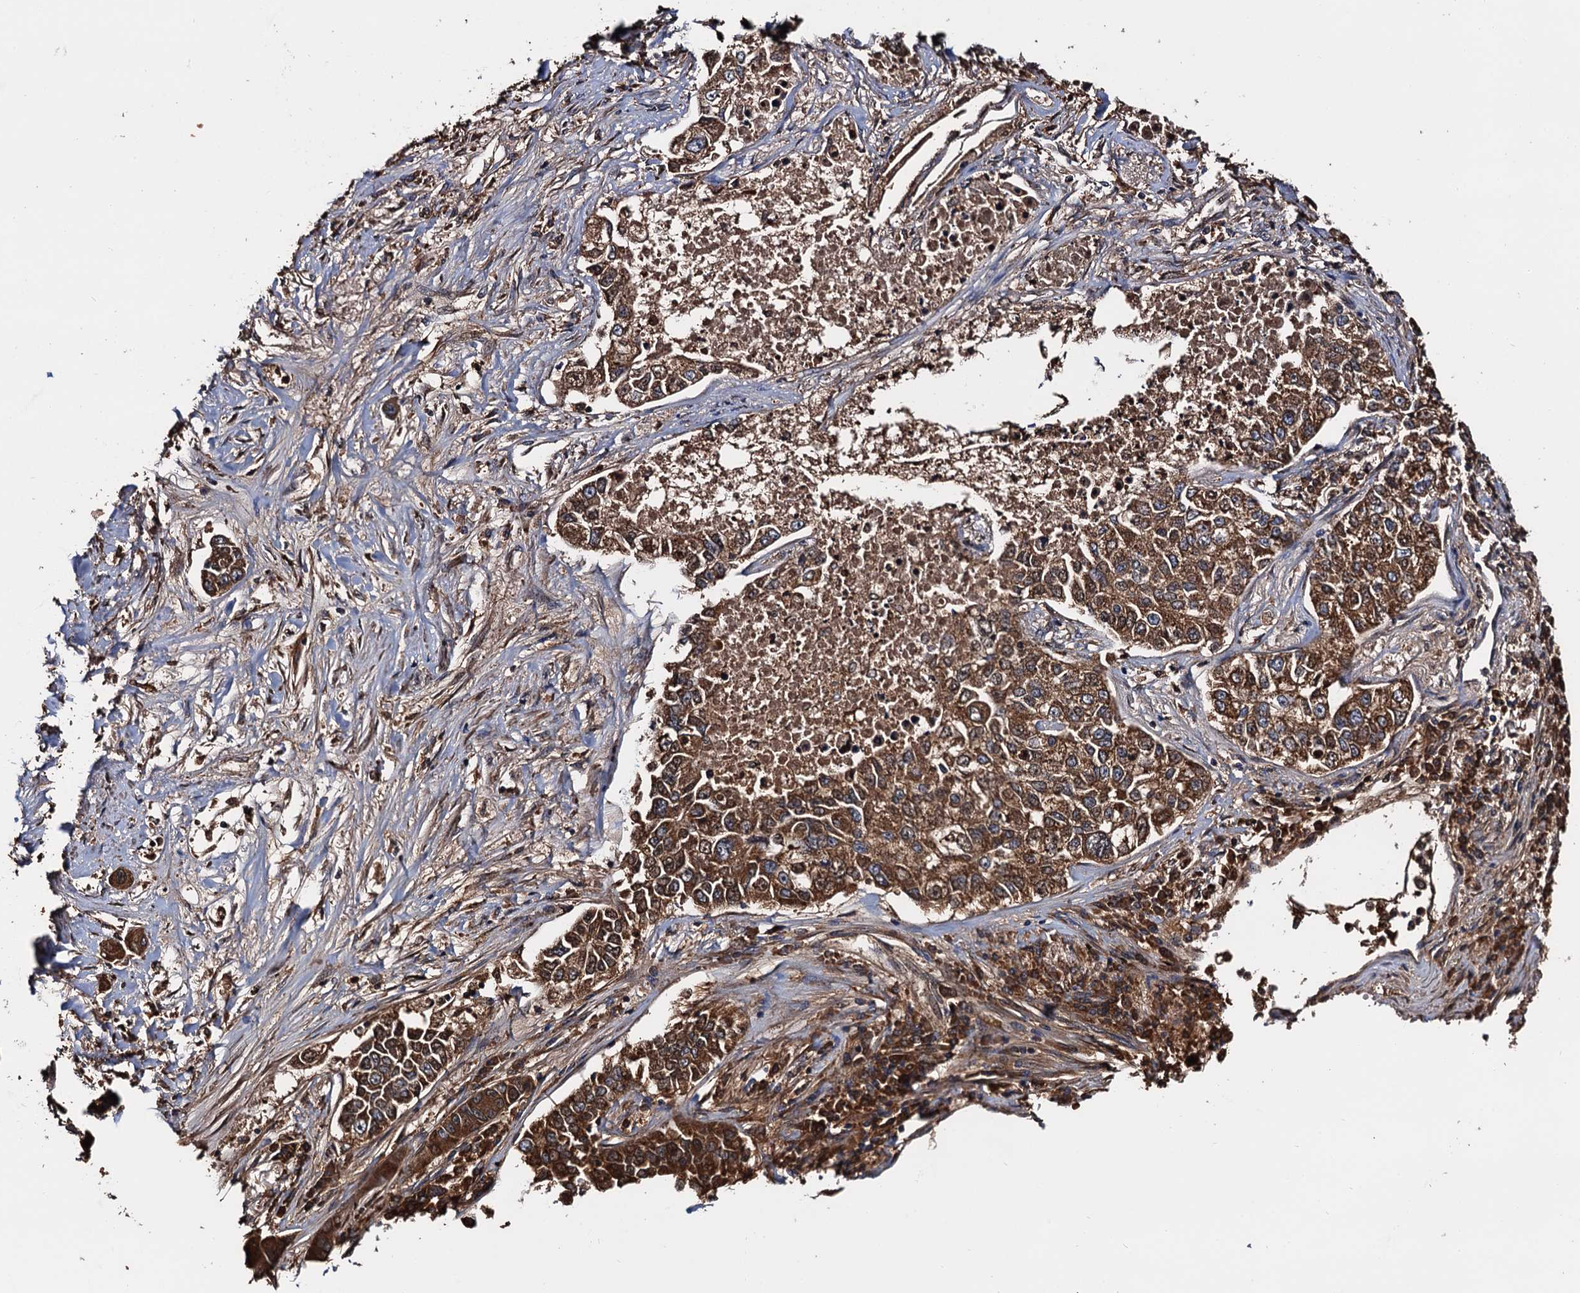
{"staining": {"intensity": "moderate", "quantity": ">75%", "location": "cytoplasmic/membranous"}, "tissue": "lung cancer", "cell_type": "Tumor cells", "image_type": "cancer", "snomed": [{"axis": "morphology", "description": "Adenocarcinoma, NOS"}, {"axis": "topography", "description": "Lung"}], "caption": "Protein expression analysis of human lung cancer (adenocarcinoma) reveals moderate cytoplasmic/membranous staining in approximately >75% of tumor cells.", "gene": "RGS11", "patient": {"sex": "male", "age": 49}}